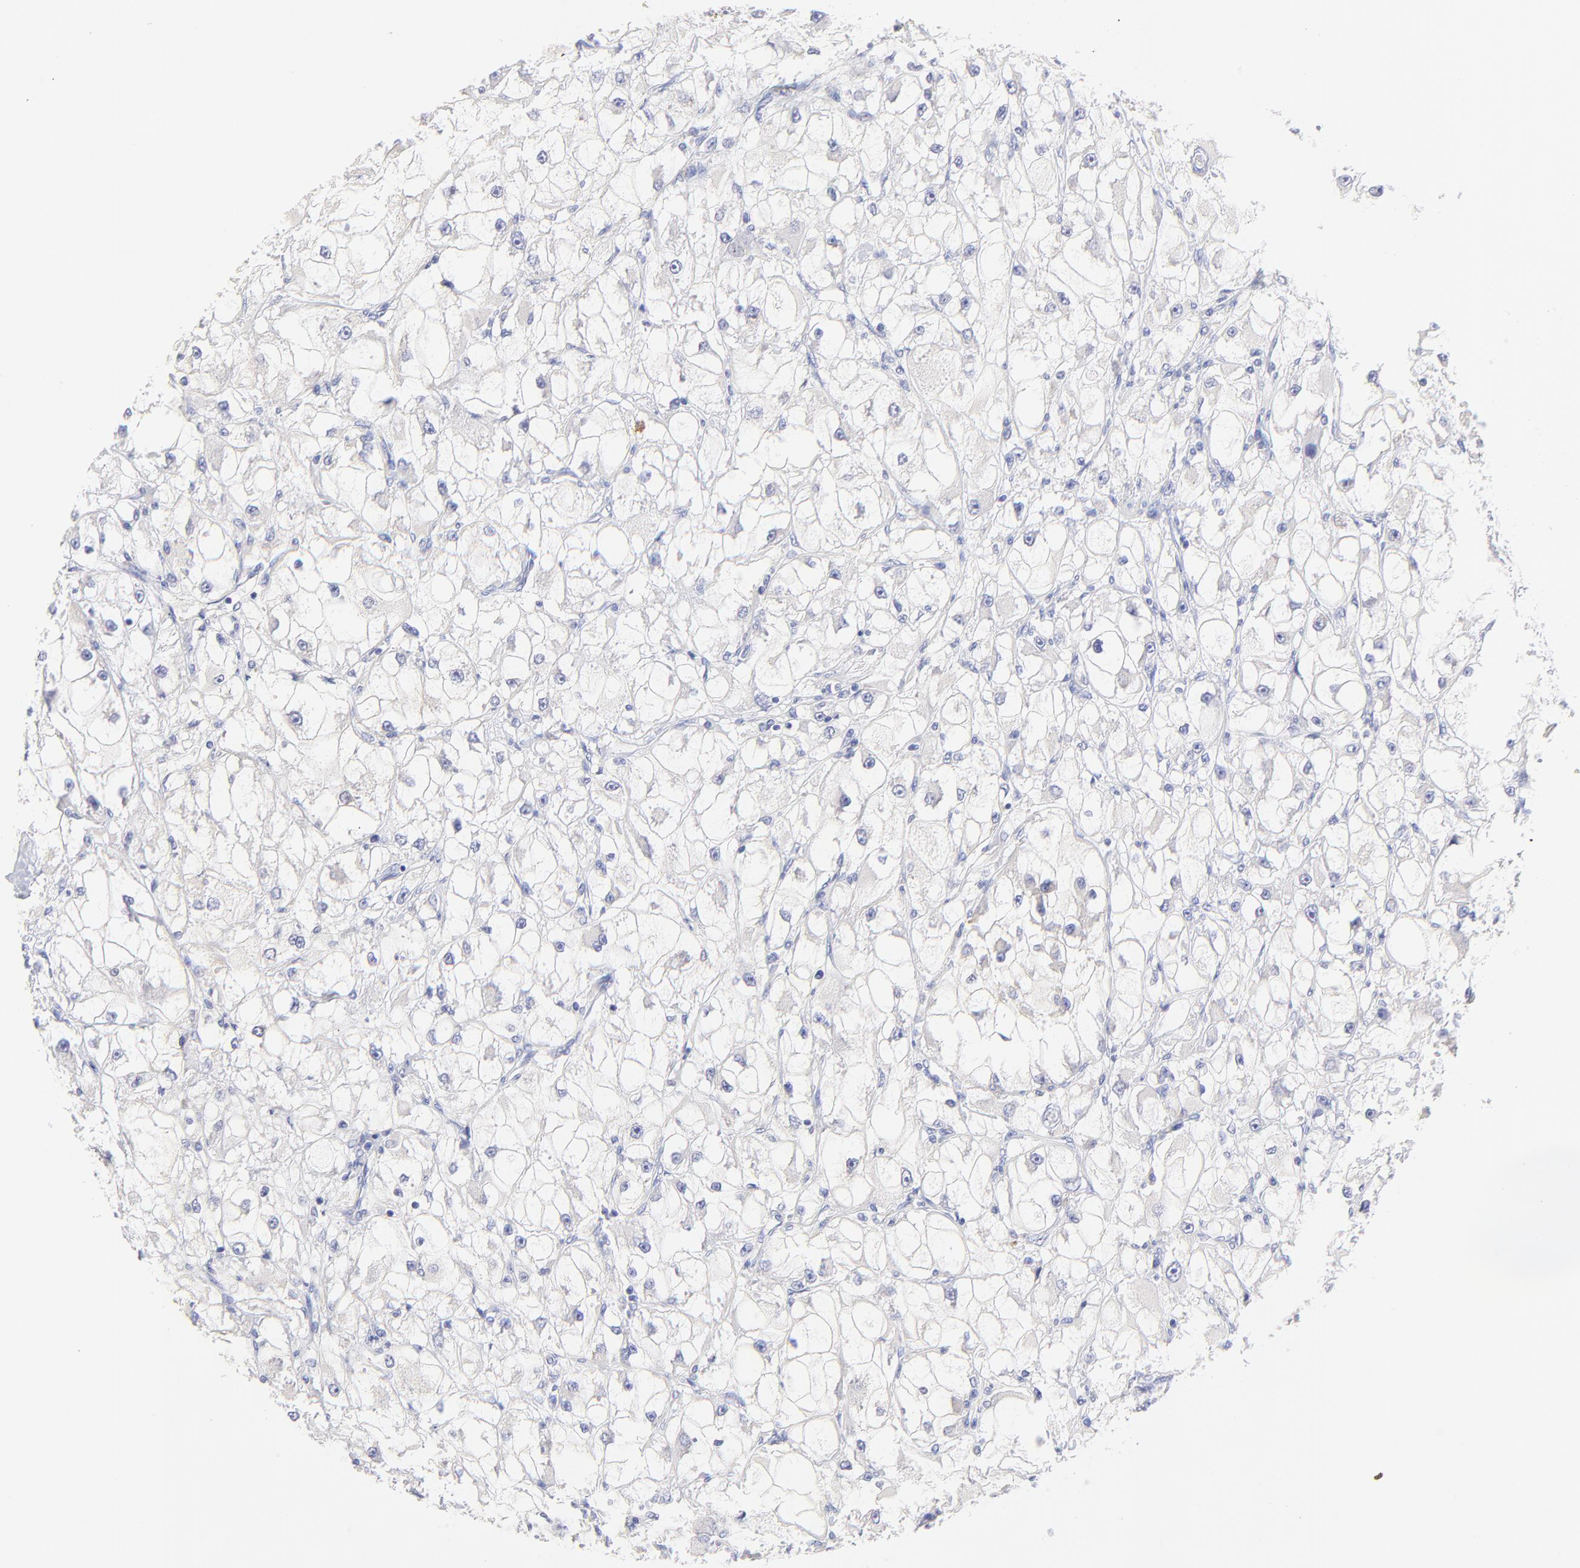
{"staining": {"intensity": "negative", "quantity": "none", "location": "none"}, "tissue": "renal cancer", "cell_type": "Tumor cells", "image_type": "cancer", "snomed": [{"axis": "morphology", "description": "Adenocarcinoma, NOS"}, {"axis": "topography", "description": "Kidney"}], "caption": "A histopathology image of renal cancer stained for a protein demonstrates no brown staining in tumor cells.", "gene": "EBP", "patient": {"sex": "female", "age": 73}}